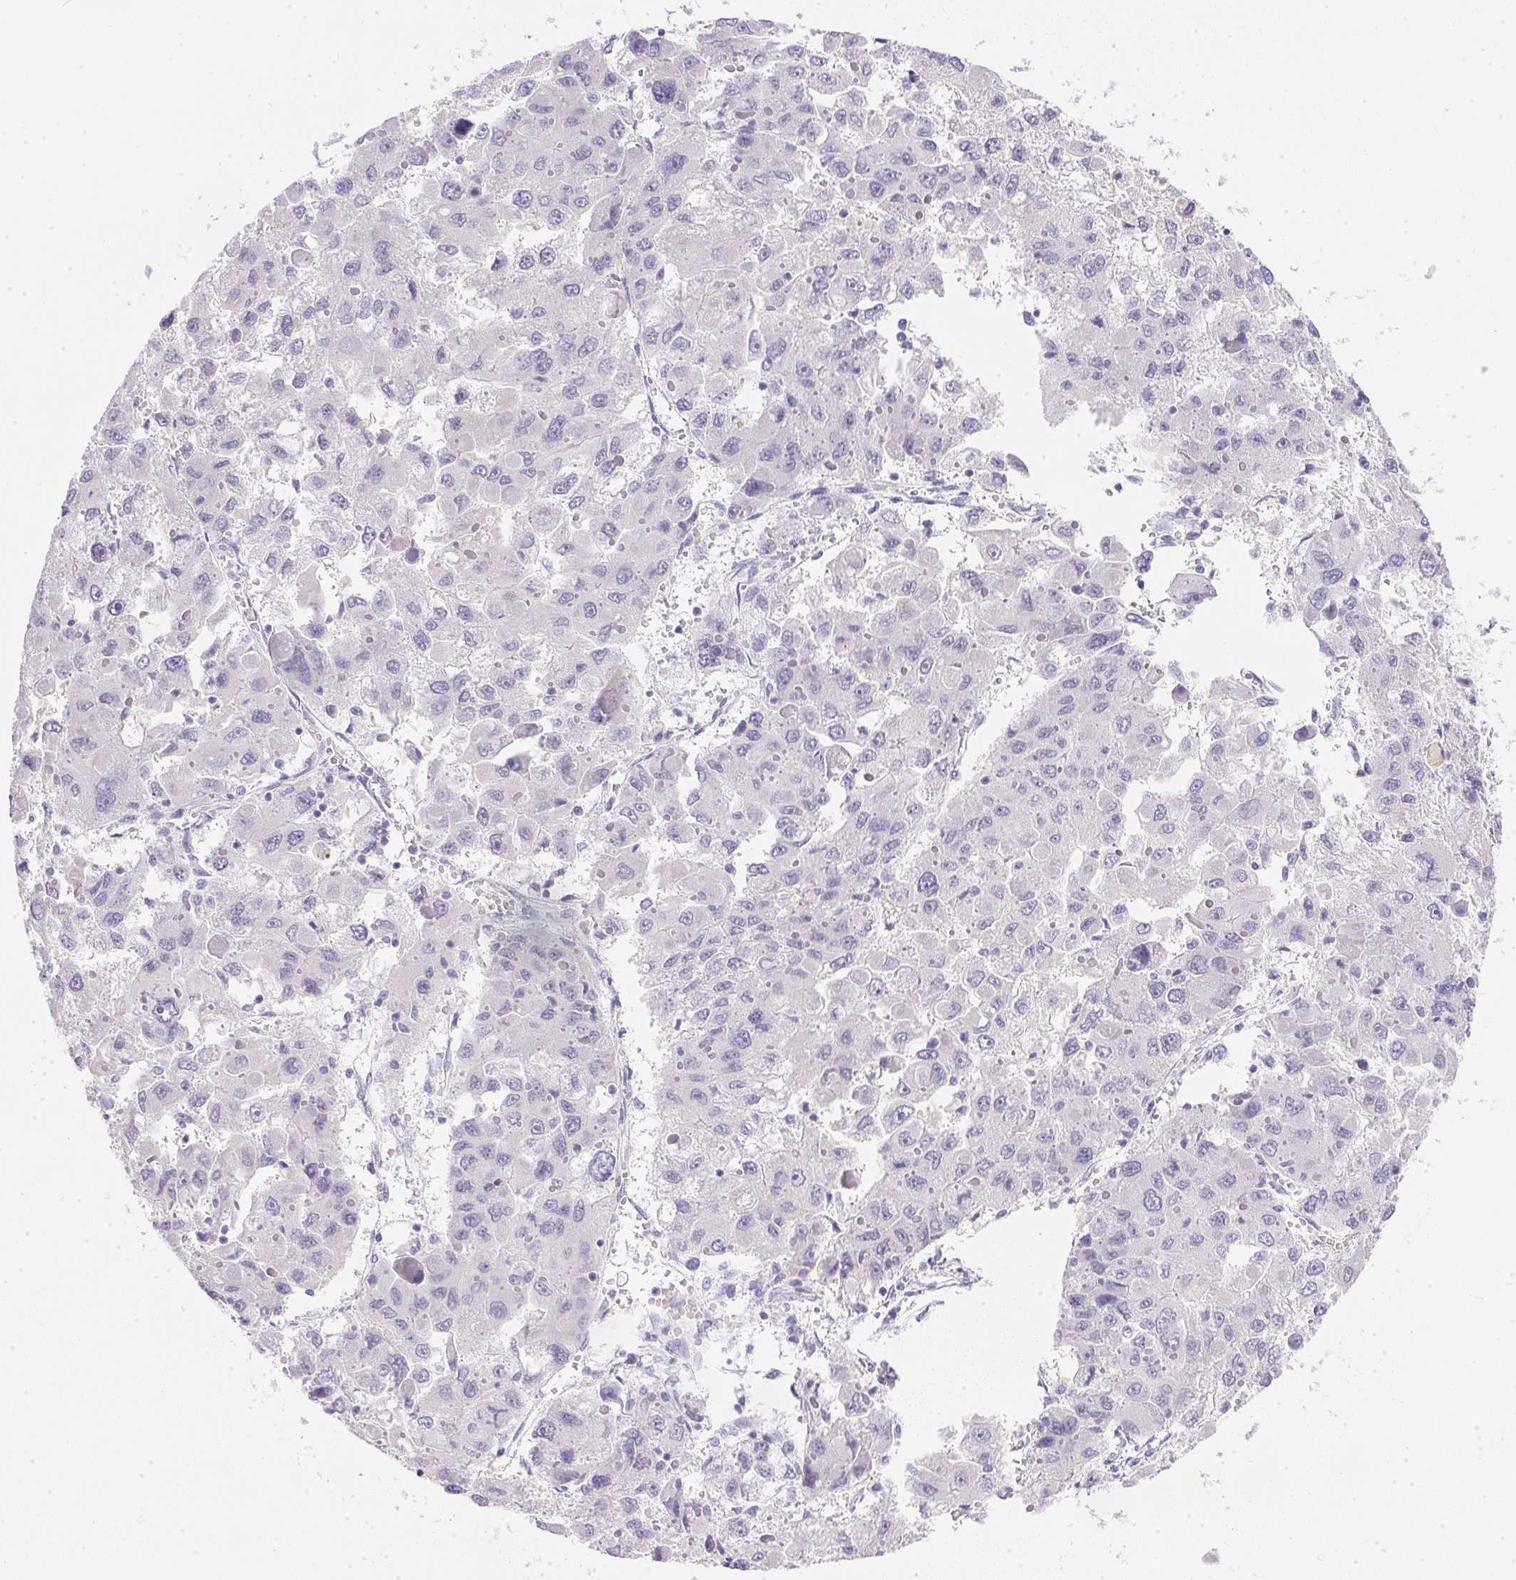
{"staining": {"intensity": "negative", "quantity": "none", "location": "none"}, "tissue": "liver cancer", "cell_type": "Tumor cells", "image_type": "cancer", "snomed": [{"axis": "morphology", "description": "Carcinoma, Hepatocellular, NOS"}, {"axis": "topography", "description": "Liver"}], "caption": "Human liver cancer stained for a protein using immunohistochemistry demonstrates no positivity in tumor cells.", "gene": "SLC17A7", "patient": {"sex": "female", "age": 41}}